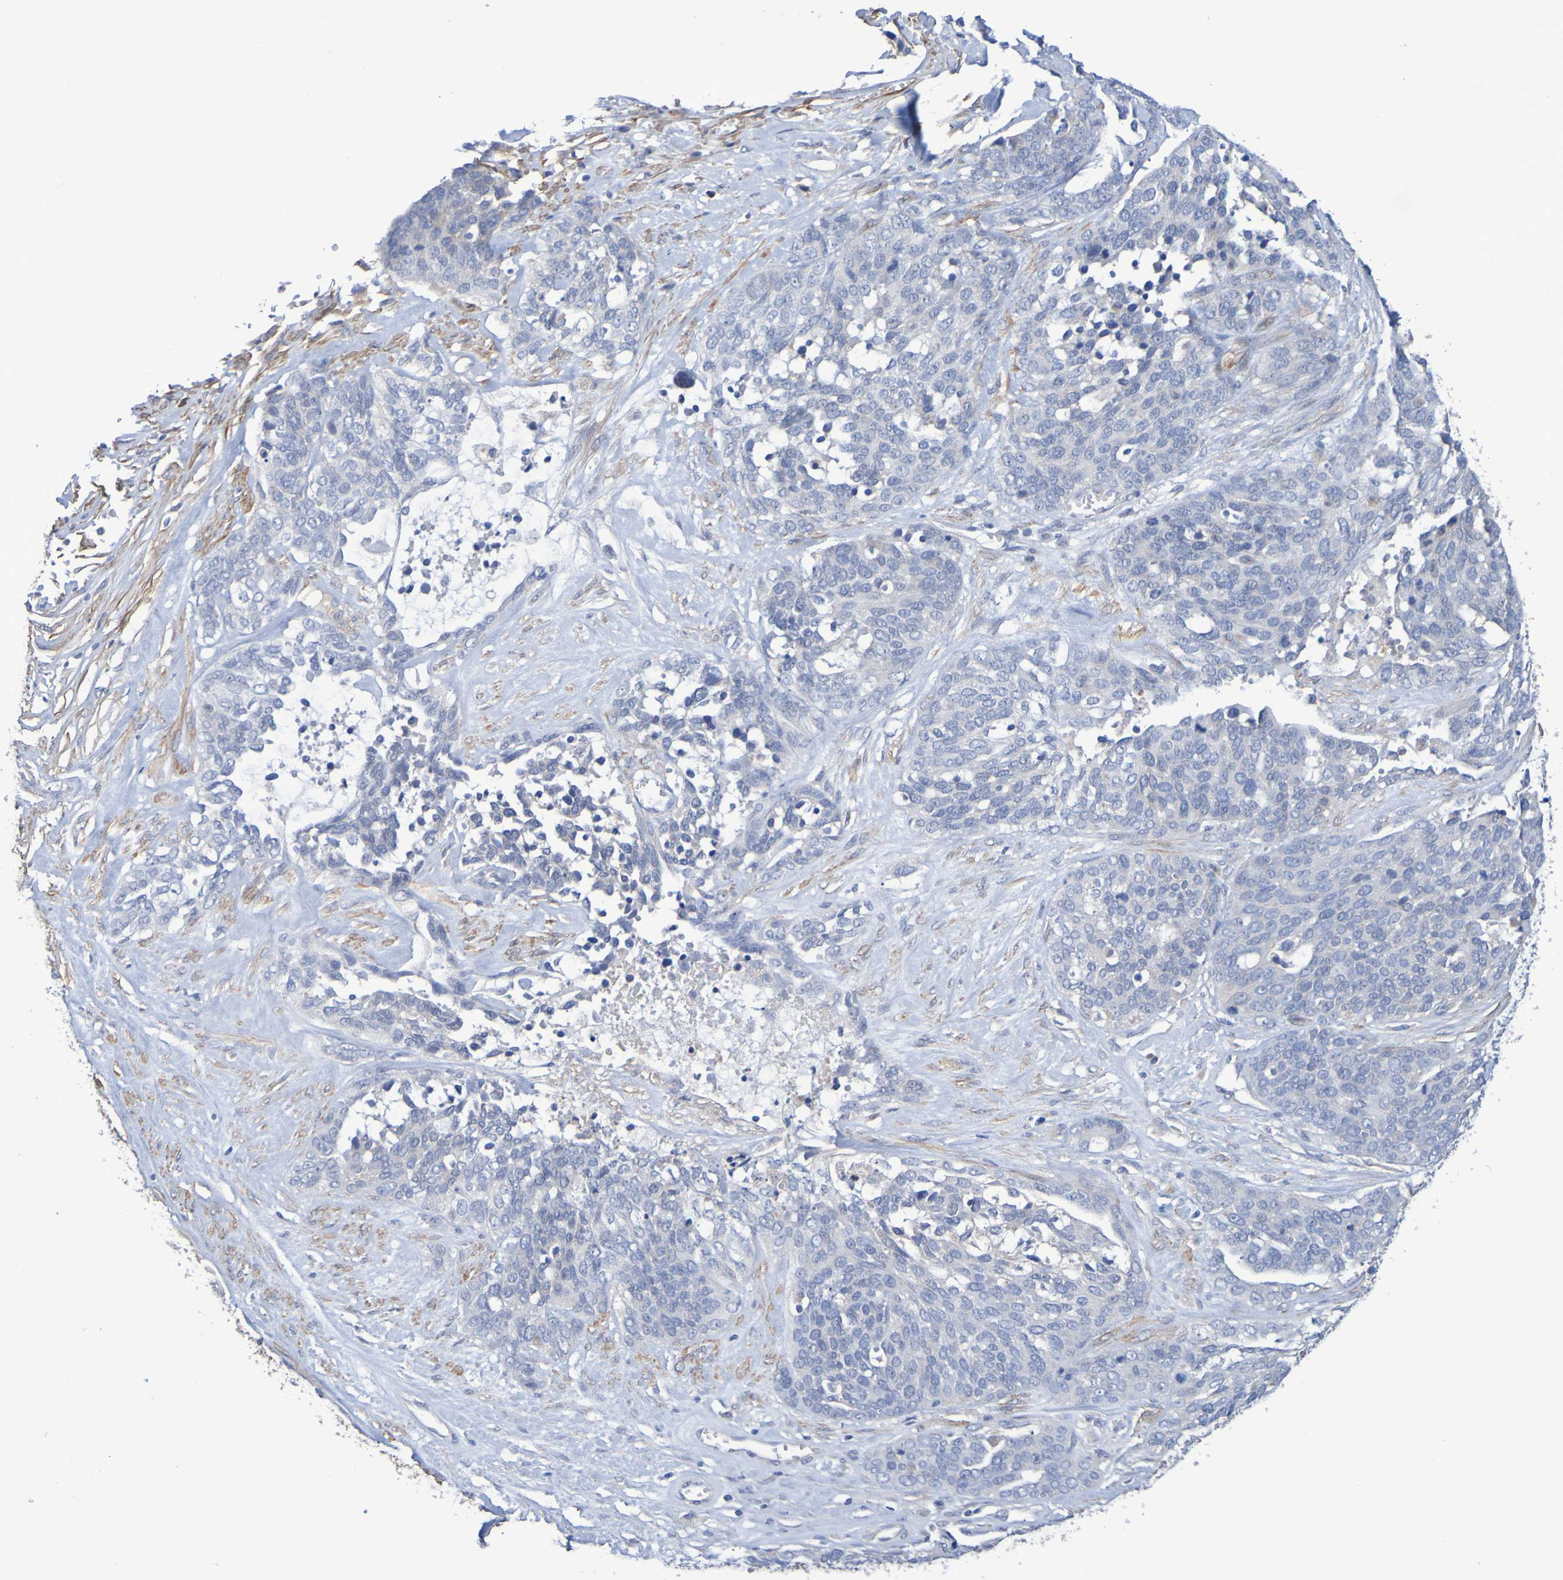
{"staining": {"intensity": "negative", "quantity": "none", "location": "none"}, "tissue": "ovarian cancer", "cell_type": "Tumor cells", "image_type": "cancer", "snomed": [{"axis": "morphology", "description": "Cystadenocarcinoma, serous, NOS"}, {"axis": "topography", "description": "Ovary"}], "caption": "Ovarian cancer (serous cystadenocarcinoma) stained for a protein using immunohistochemistry (IHC) displays no staining tumor cells.", "gene": "SRPRB", "patient": {"sex": "female", "age": 44}}